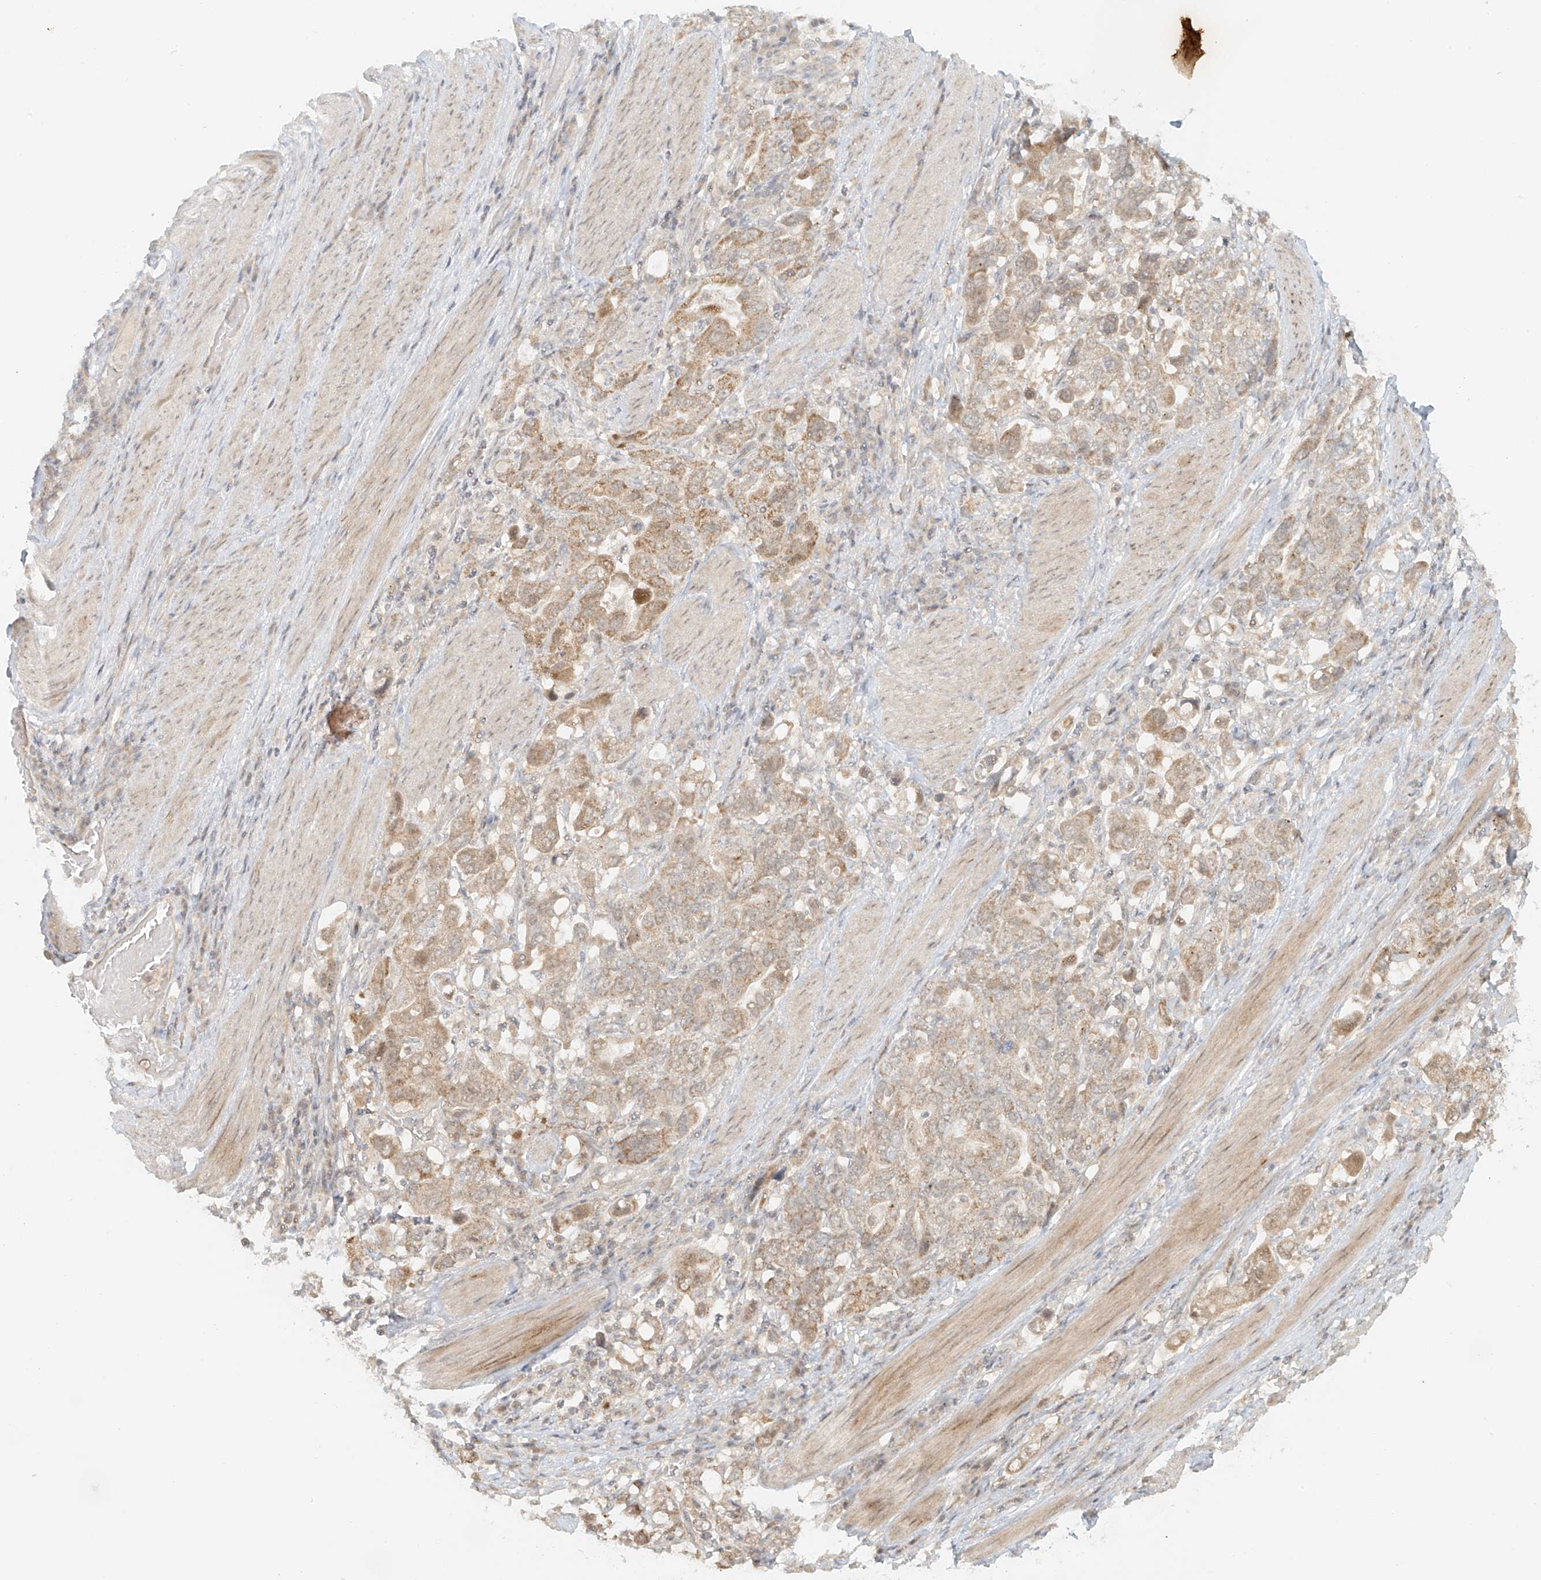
{"staining": {"intensity": "weak", "quantity": ">75%", "location": "cytoplasmic/membranous"}, "tissue": "stomach cancer", "cell_type": "Tumor cells", "image_type": "cancer", "snomed": [{"axis": "morphology", "description": "Adenocarcinoma, NOS"}, {"axis": "topography", "description": "Stomach, upper"}], "caption": "A low amount of weak cytoplasmic/membranous positivity is identified in about >75% of tumor cells in adenocarcinoma (stomach) tissue.", "gene": "MIPEP", "patient": {"sex": "male", "age": 62}}